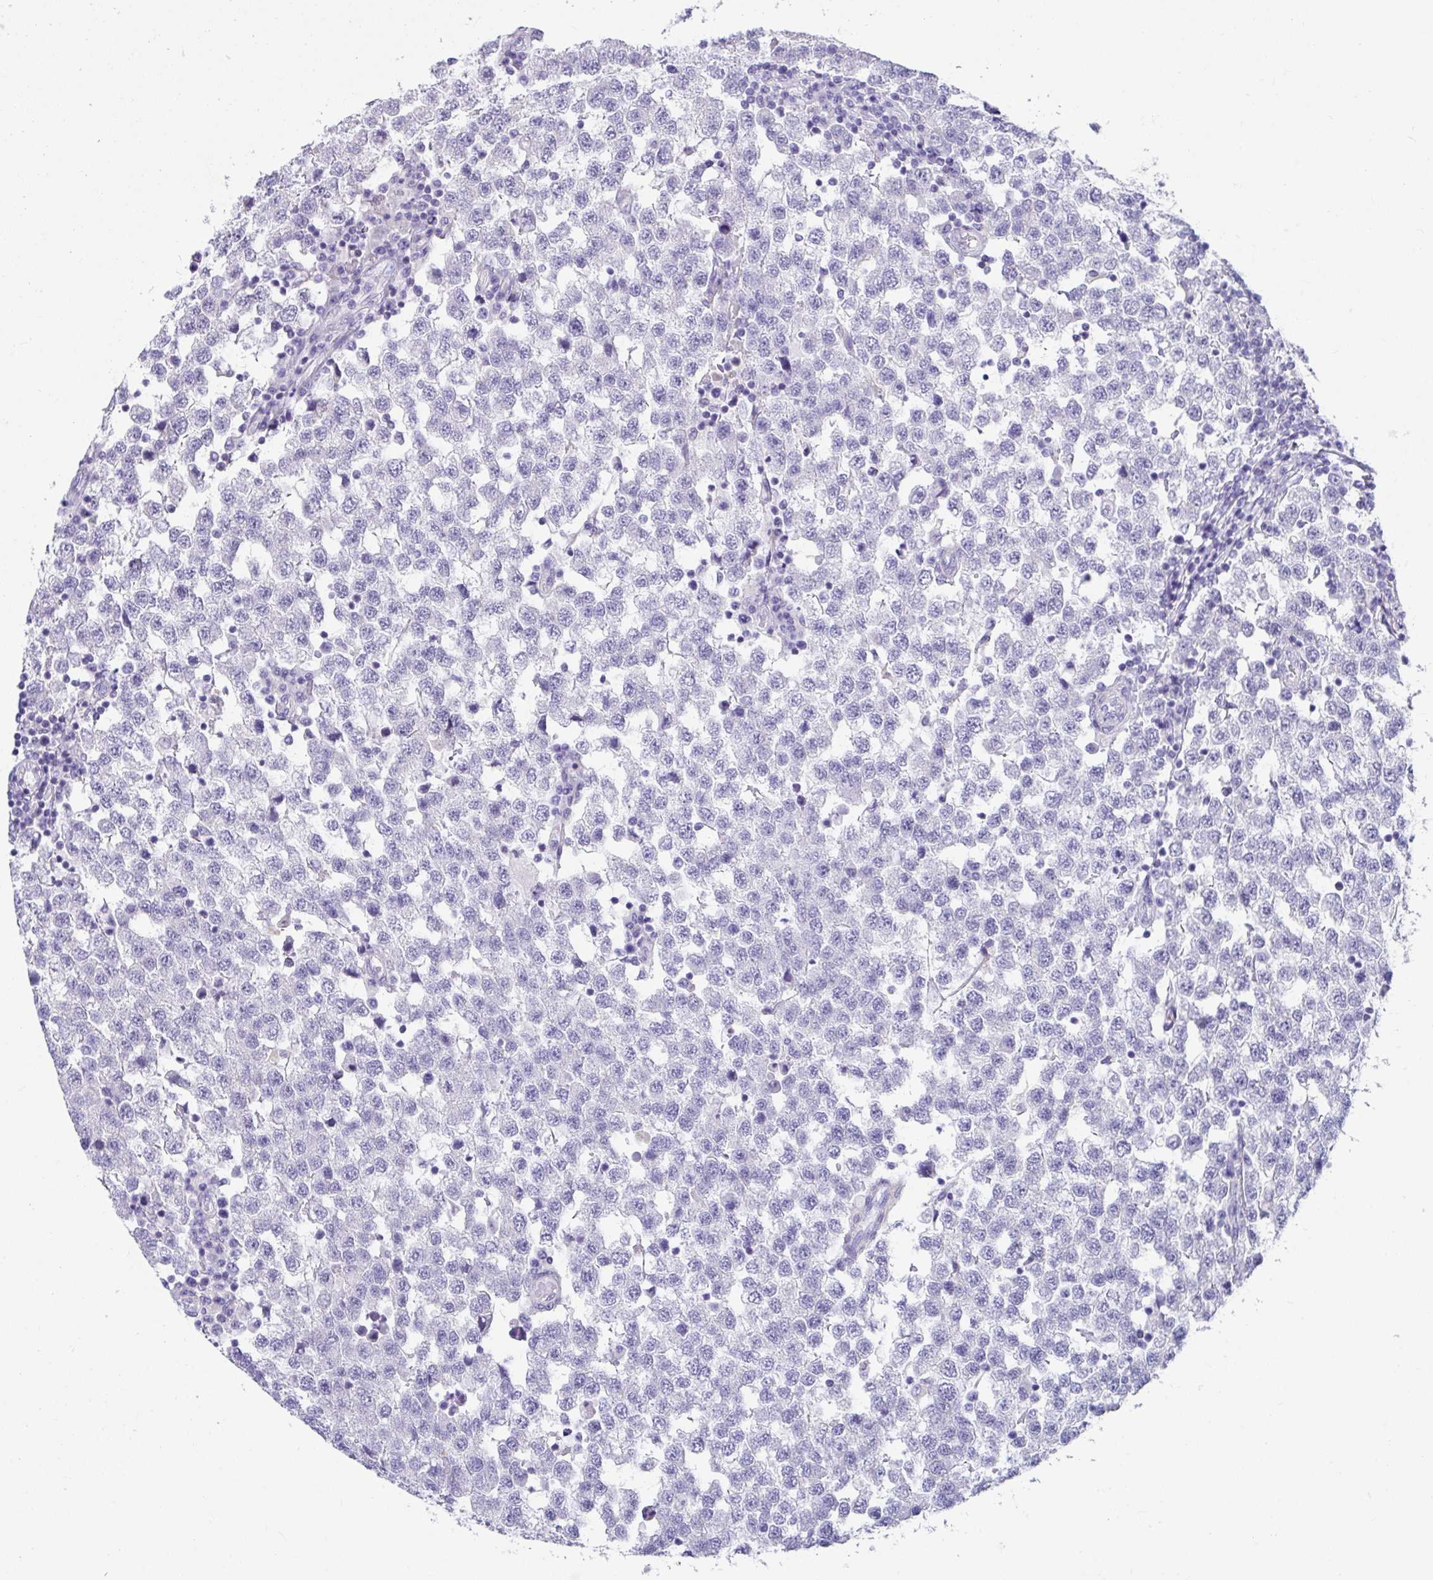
{"staining": {"intensity": "negative", "quantity": "none", "location": "none"}, "tissue": "testis cancer", "cell_type": "Tumor cells", "image_type": "cancer", "snomed": [{"axis": "morphology", "description": "Seminoma, NOS"}, {"axis": "topography", "description": "Testis"}], "caption": "Human testis cancer stained for a protein using immunohistochemistry (IHC) displays no positivity in tumor cells.", "gene": "CXCR1", "patient": {"sex": "male", "age": 34}}